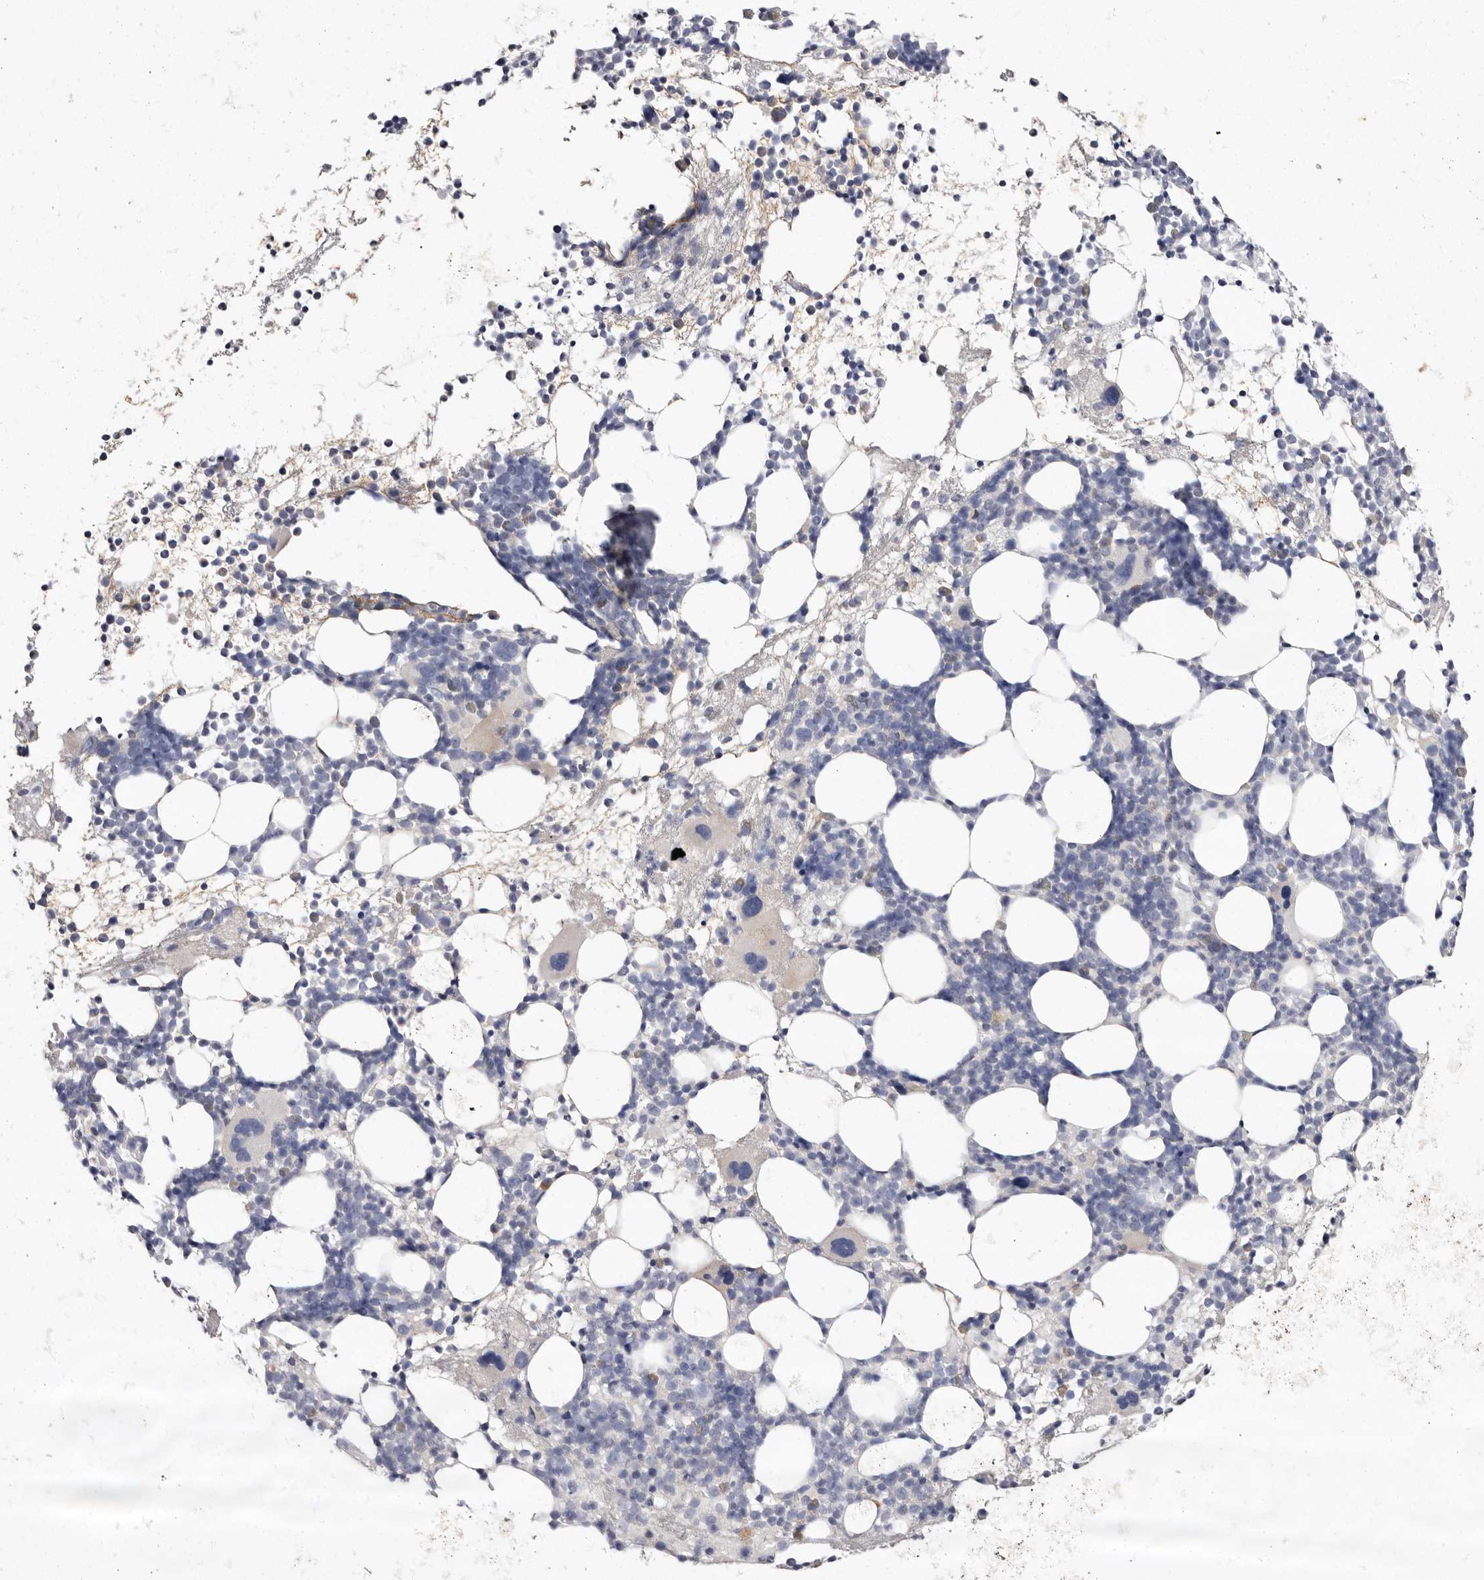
{"staining": {"intensity": "negative", "quantity": "none", "location": "none"}, "tissue": "bone marrow", "cell_type": "Hematopoietic cells", "image_type": "normal", "snomed": [{"axis": "morphology", "description": "Normal tissue, NOS"}, {"axis": "topography", "description": "Bone marrow"}], "caption": "Hematopoietic cells show no significant positivity in benign bone marrow. (DAB immunohistochemistry, high magnification).", "gene": "S1PR5", "patient": {"sex": "female", "age": 57}}